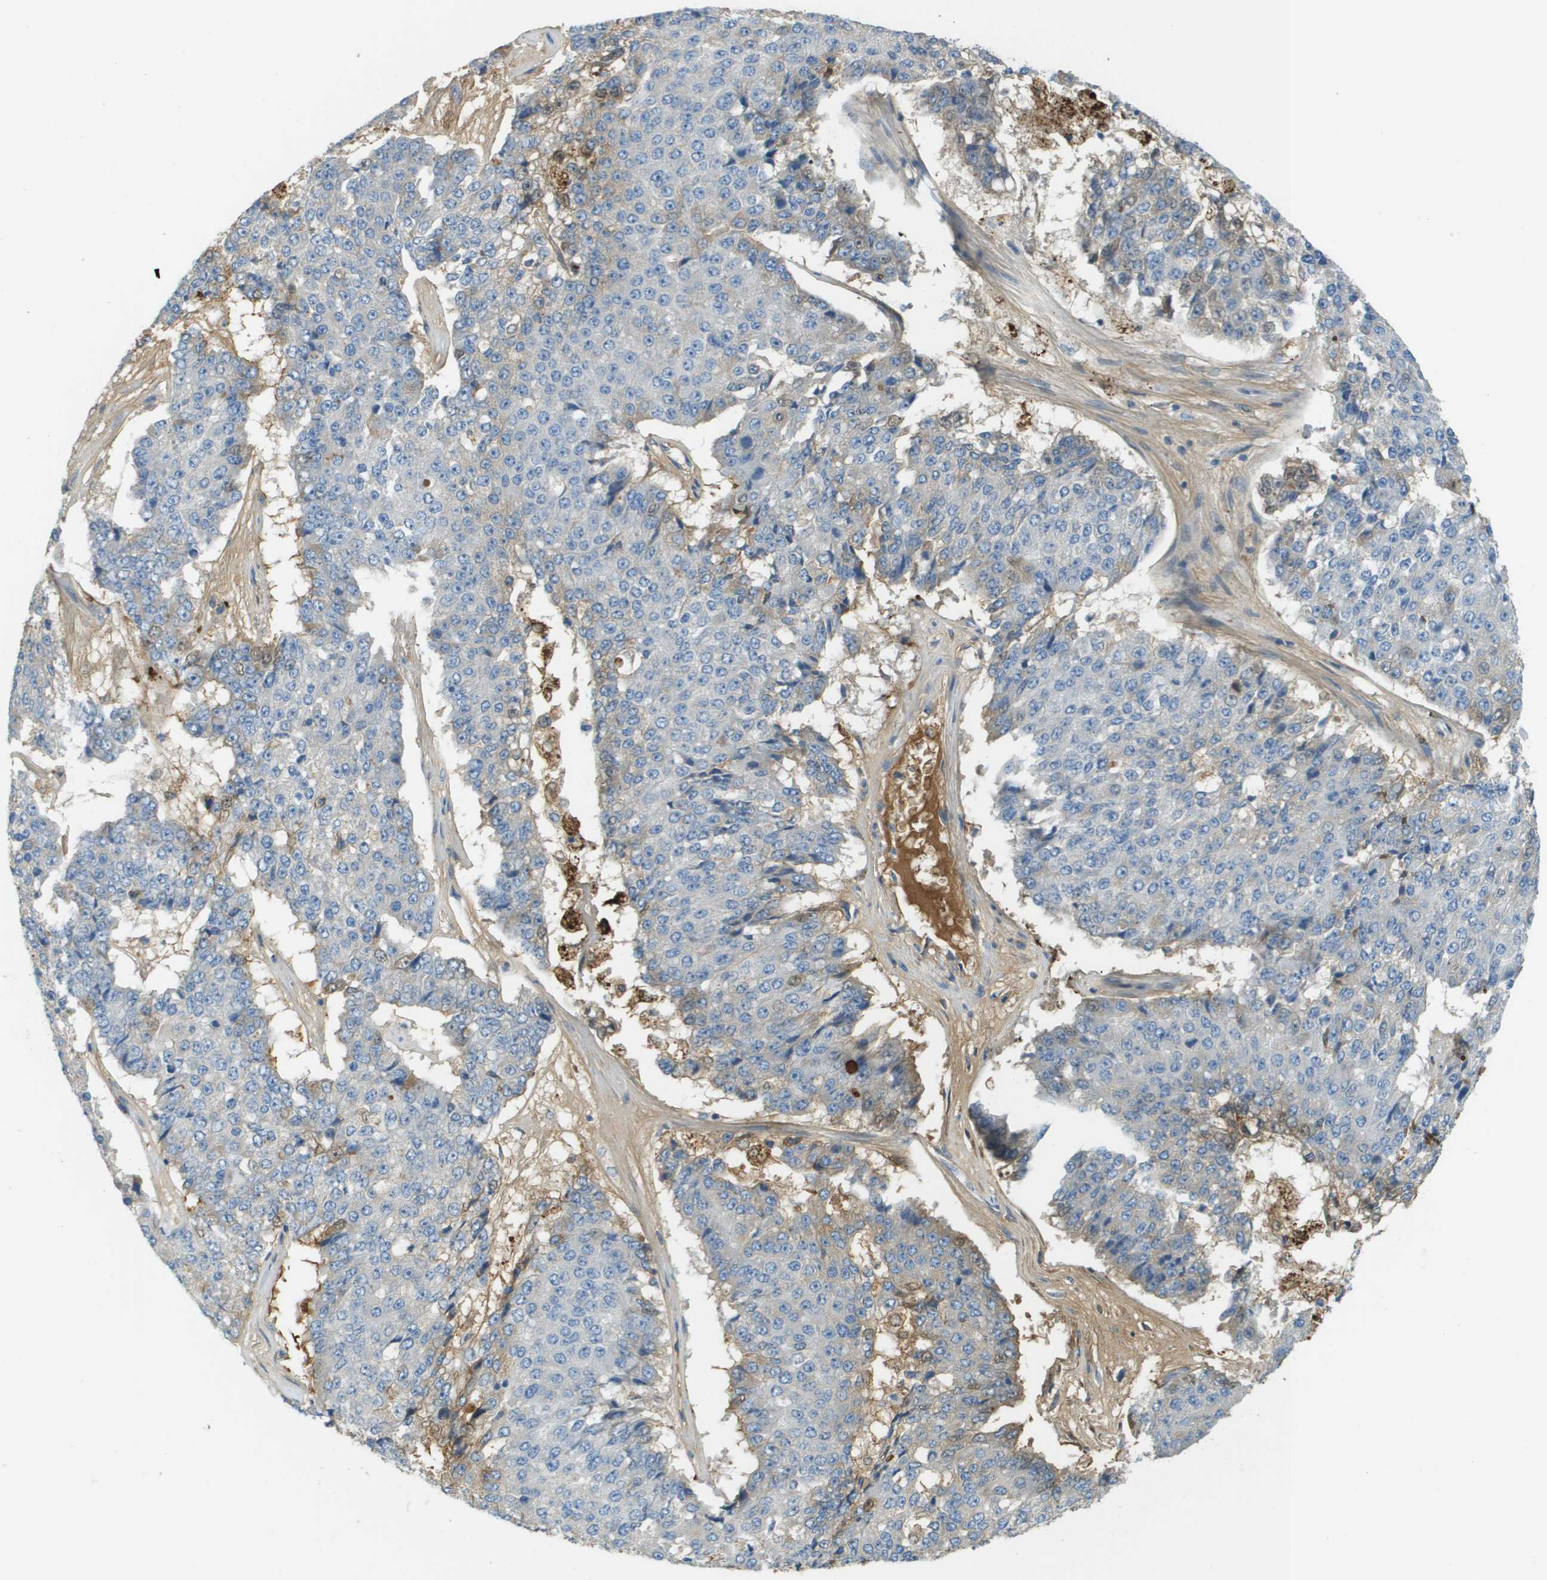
{"staining": {"intensity": "negative", "quantity": "none", "location": "none"}, "tissue": "pancreatic cancer", "cell_type": "Tumor cells", "image_type": "cancer", "snomed": [{"axis": "morphology", "description": "Adenocarcinoma, NOS"}, {"axis": "topography", "description": "Pancreas"}], "caption": "Immunohistochemistry (IHC) photomicrograph of neoplastic tissue: human adenocarcinoma (pancreatic) stained with DAB (3,3'-diaminobenzidine) reveals no significant protein expression in tumor cells.", "gene": "DCN", "patient": {"sex": "male", "age": 50}}